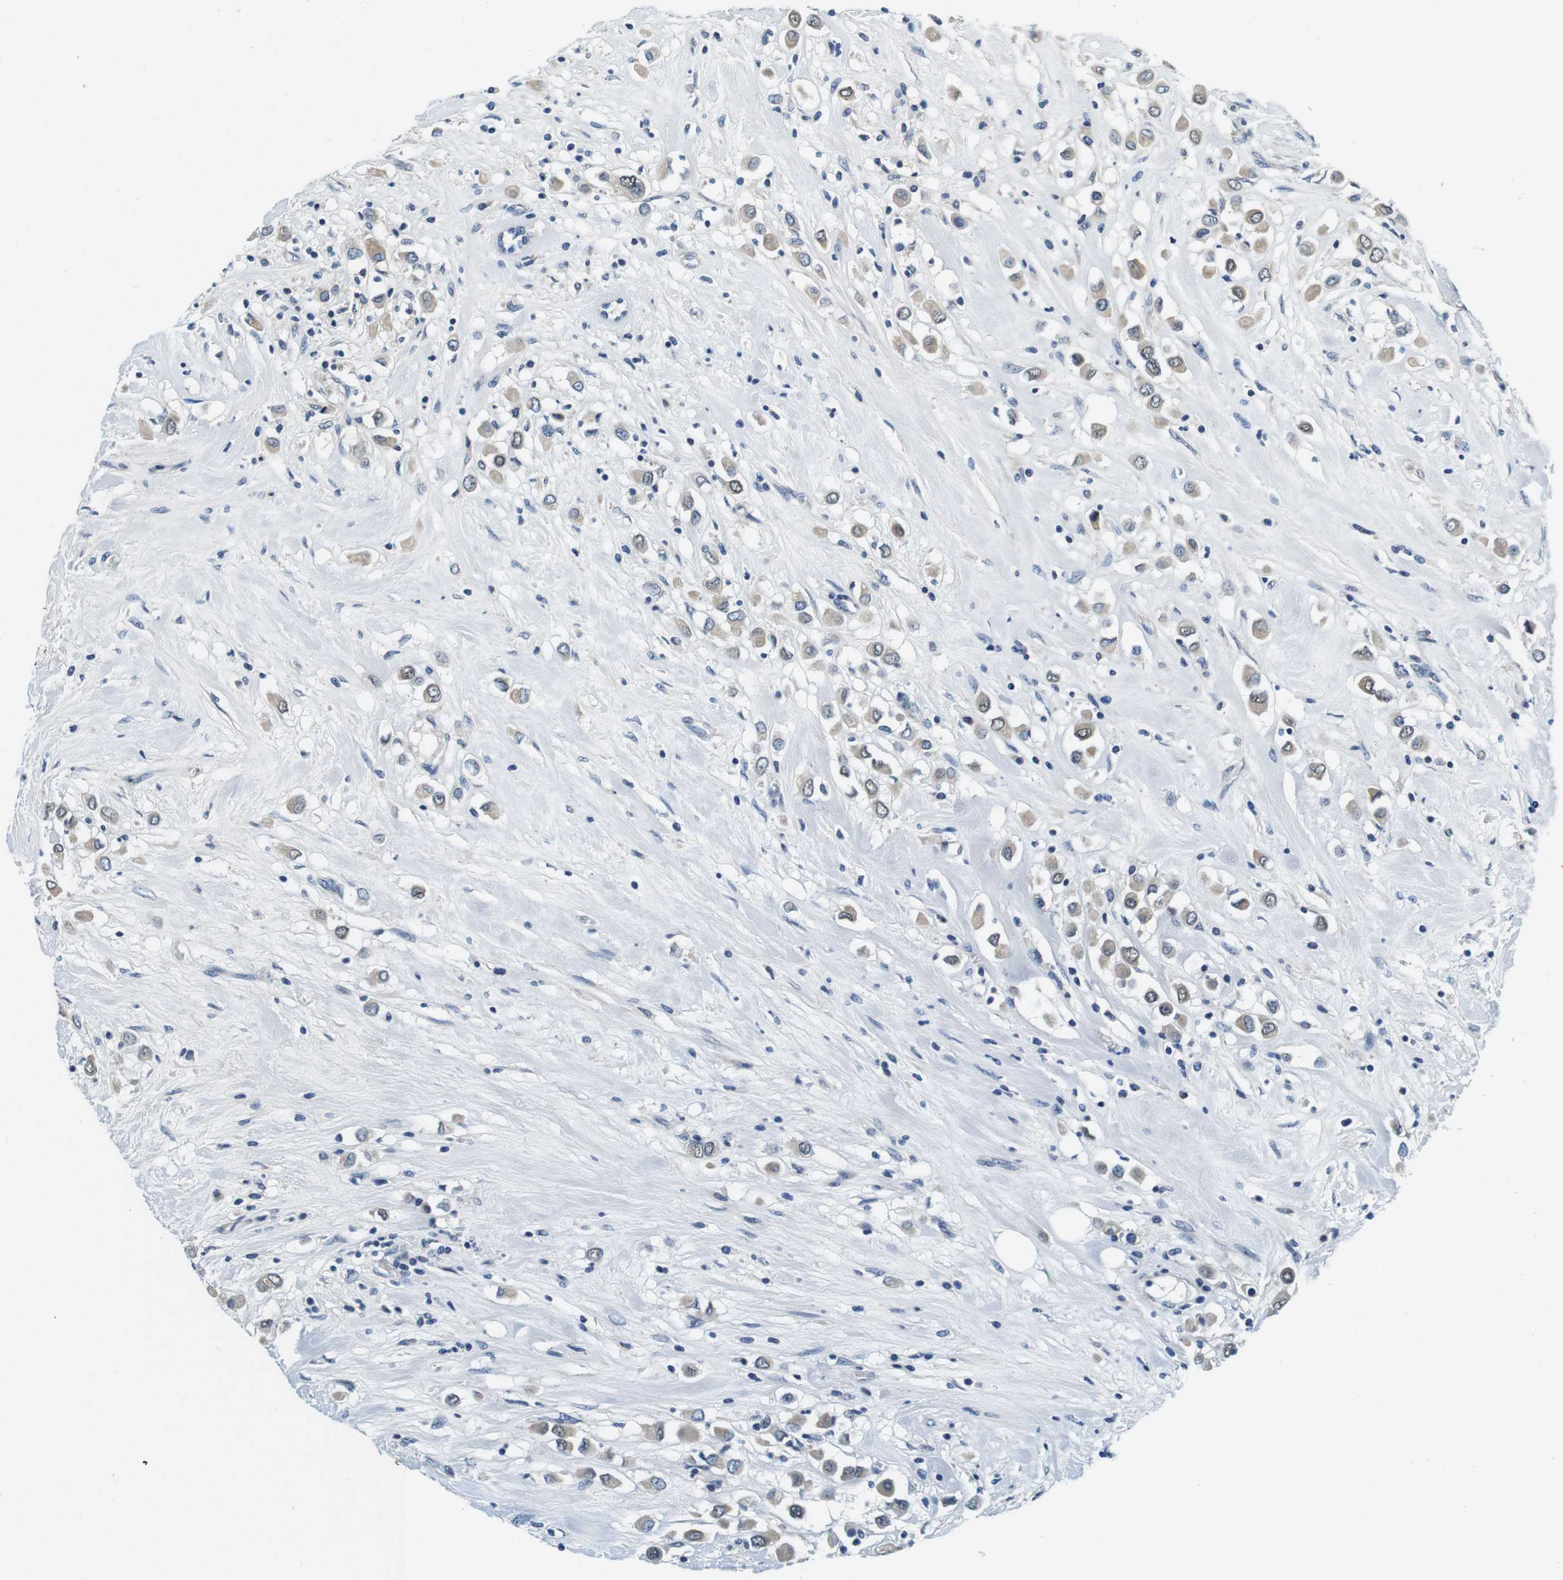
{"staining": {"intensity": "weak", "quantity": ">75%", "location": "cytoplasmic/membranous"}, "tissue": "breast cancer", "cell_type": "Tumor cells", "image_type": "cancer", "snomed": [{"axis": "morphology", "description": "Duct carcinoma"}, {"axis": "topography", "description": "Breast"}], "caption": "A brown stain highlights weak cytoplasmic/membranous positivity of a protein in breast infiltrating ductal carcinoma tumor cells.", "gene": "DTNA", "patient": {"sex": "female", "age": 61}}